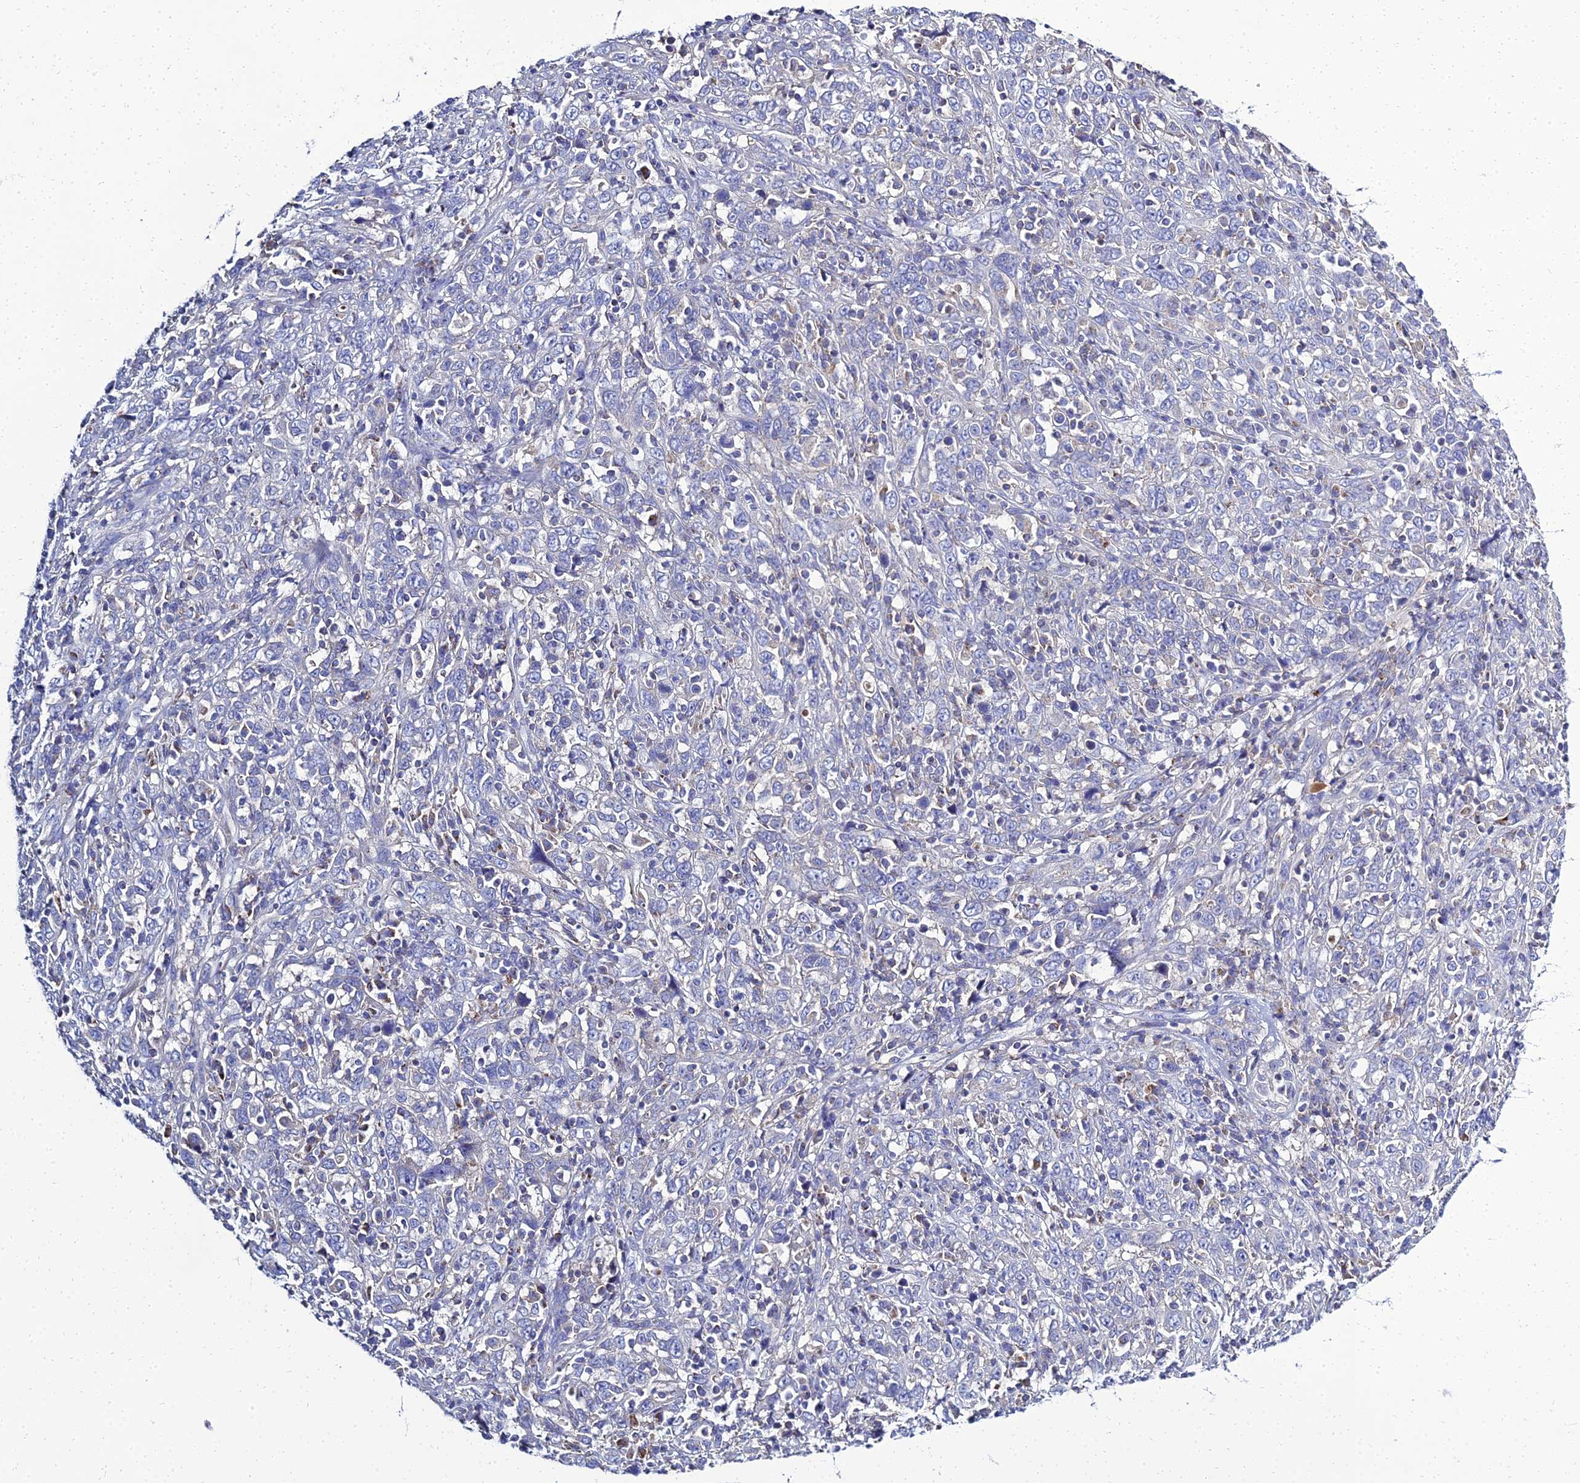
{"staining": {"intensity": "negative", "quantity": "none", "location": "none"}, "tissue": "cervical cancer", "cell_type": "Tumor cells", "image_type": "cancer", "snomed": [{"axis": "morphology", "description": "Squamous cell carcinoma, NOS"}, {"axis": "topography", "description": "Cervix"}], "caption": "DAB (3,3'-diaminobenzidine) immunohistochemical staining of human cervical cancer exhibits no significant positivity in tumor cells. (Brightfield microscopy of DAB (3,3'-diaminobenzidine) immunohistochemistry at high magnification).", "gene": "NPY", "patient": {"sex": "female", "age": 46}}